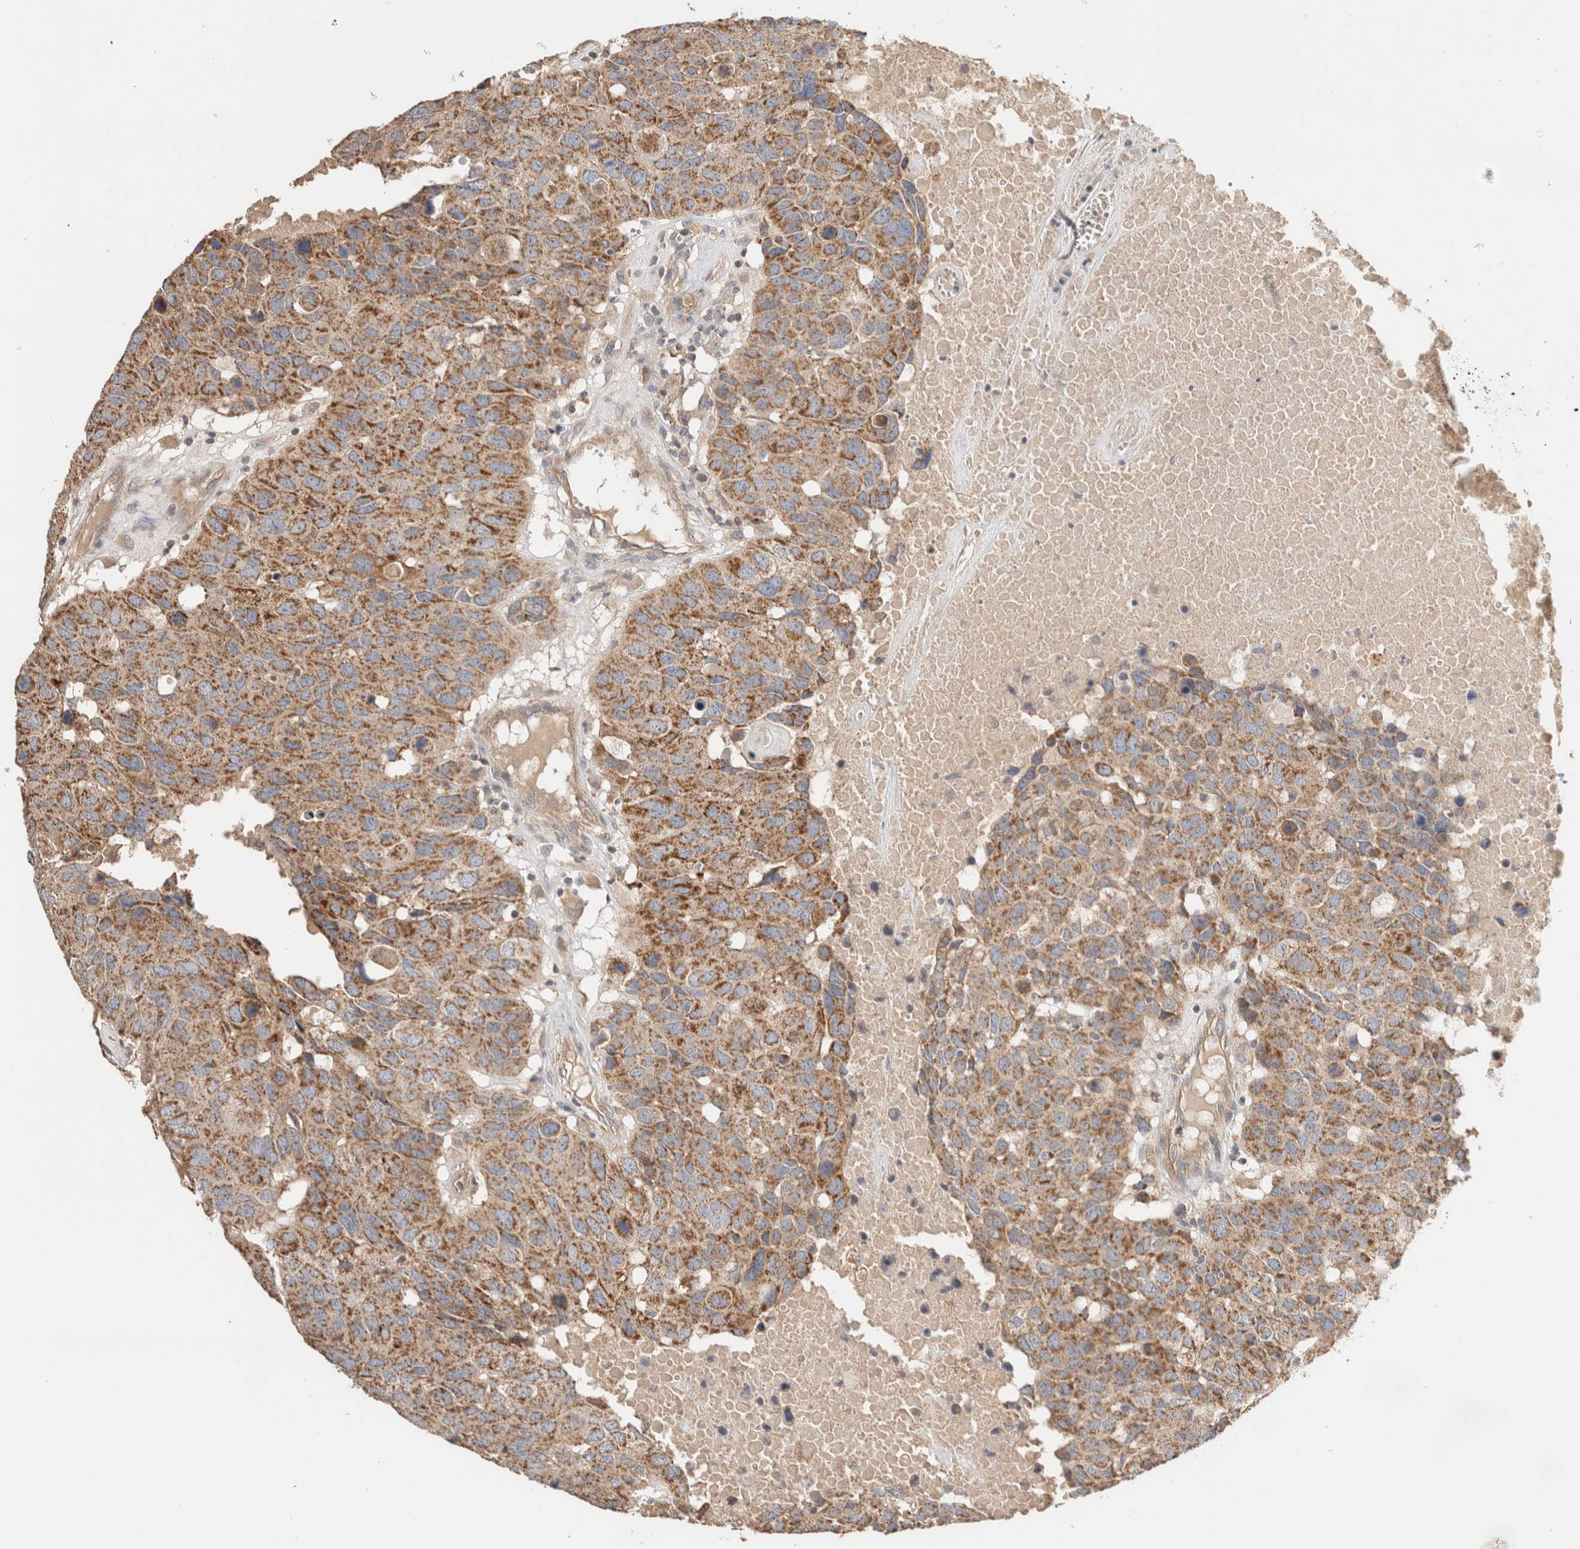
{"staining": {"intensity": "moderate", "quantity": ">75%", "location": "cytoplasmic/membranous"}, "tissue": "head and neck cancer", "cell_type": "Tumor cells", "image_type": "cancer", "snomed": [{"axis": "morphology", "description": "Squamous cell carcinoma, NOS"}, {"axis": "topography", "description": "Head-Neck"}], "caption": "High-magnification brightfield microscopy of head and neck cancer (squamous cell carcinoma) stained with DAB (3,3'-diaminobenzidine) (brown) and counterstained with hematoxylin (blue). tumor cells exhibit moderate cytoplasmic/membranous staining is seen in approximately>75% of cells. (brown staining indicates protein expression, while blue staining denotes nuclei).", "gene": "B3GNTL1", "patient": {"sex": "male", "age": 66}}